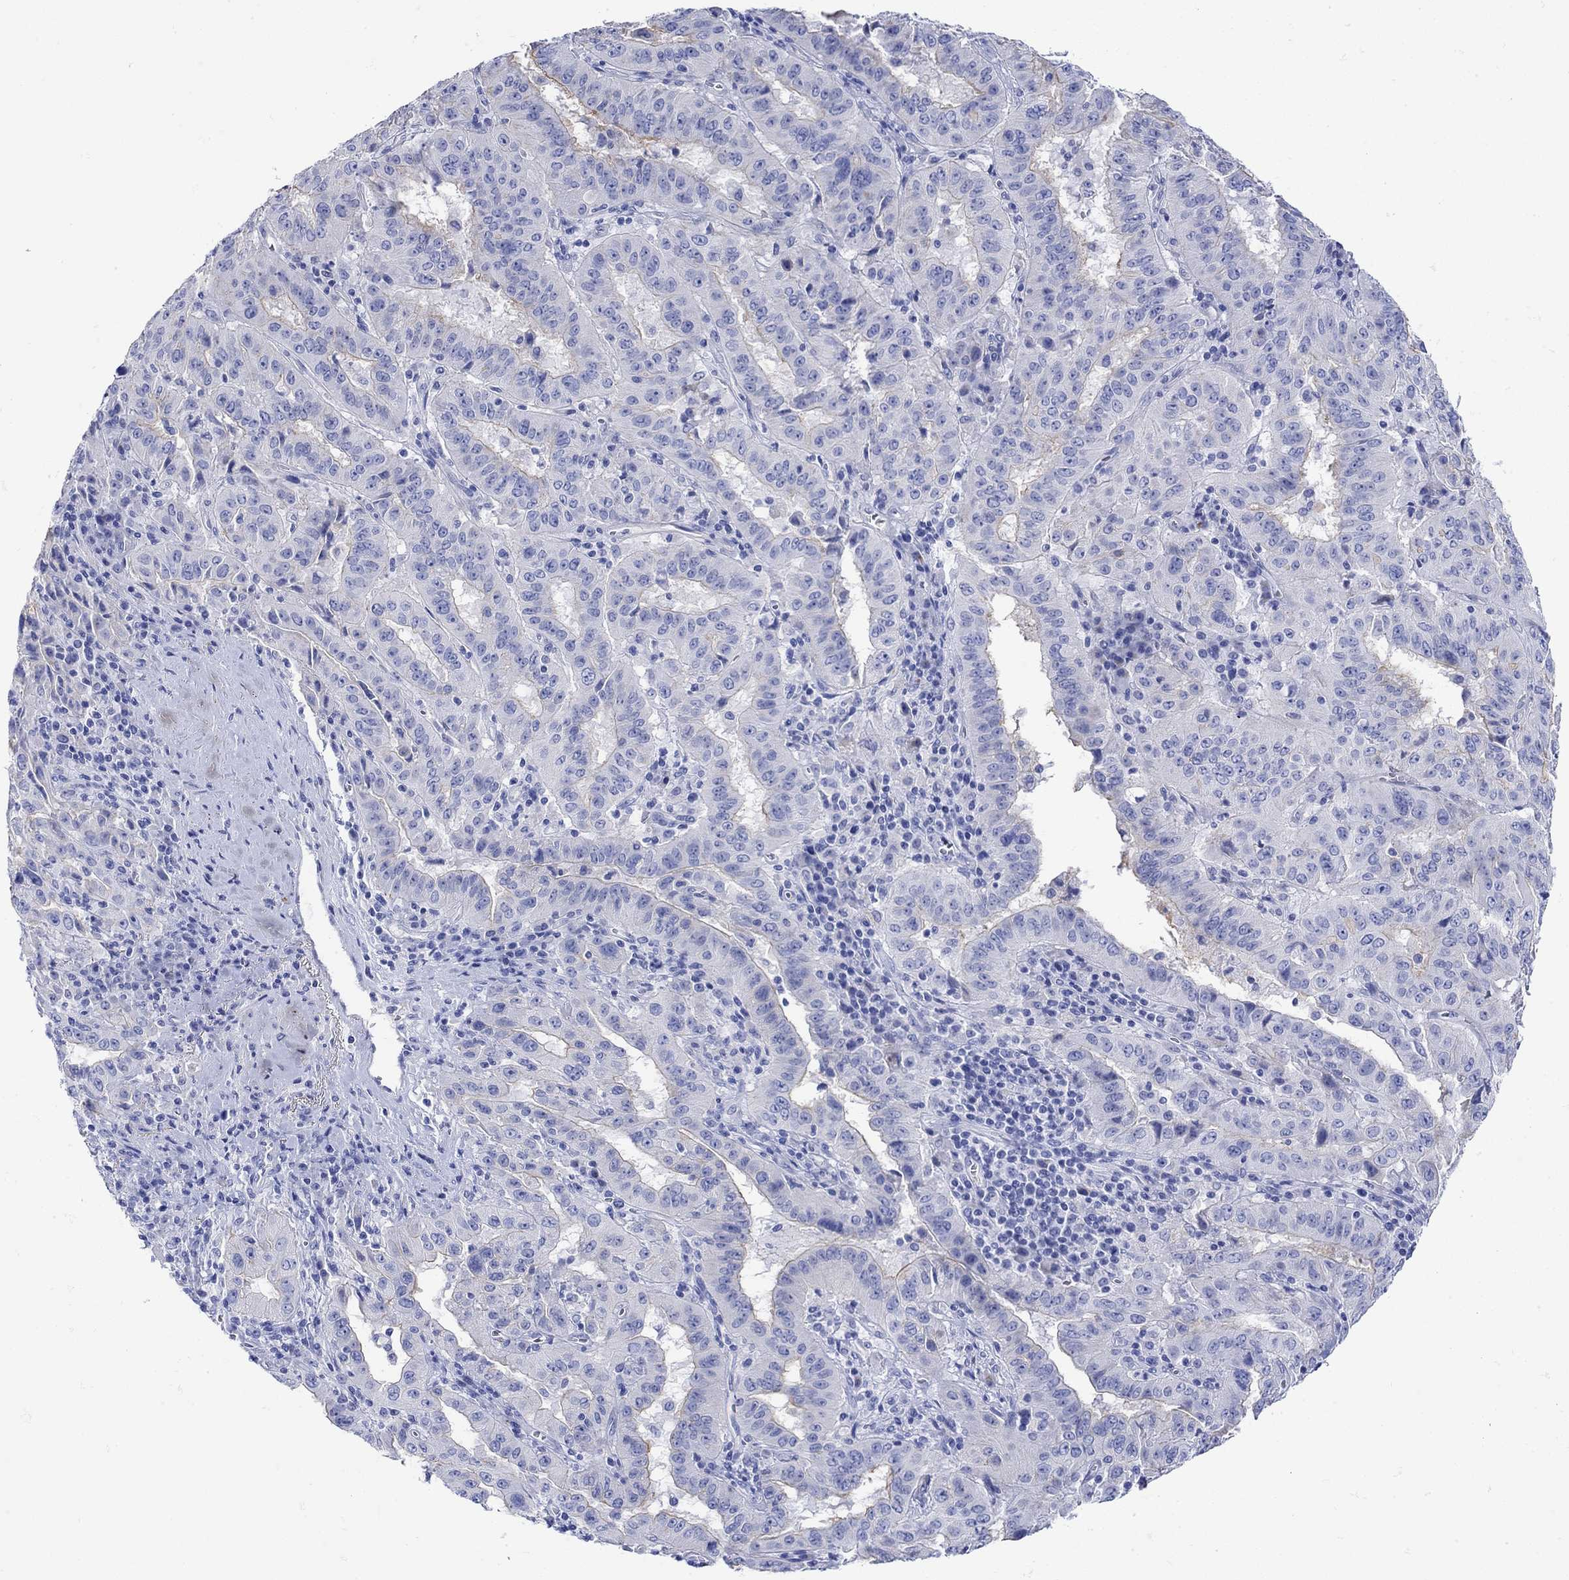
{"staining": {"intensity": "negative", "quantity": "none", "location": "none"}, "tissue": "pancreatic cancer", "cell_type": "Tumor cells", "image_type": "cancer", "snomed": [{"axis": "morphology", "description": "Adenocarcinoma, NOS"}, {"axis": "topography", "description": "Pancreas"}], "caption": "Immunohistochemistry of pancreatic cancer shows no staining in tumor cells. (Stains: DAB immunohistochemistry (IHC) with hematoxylin counter stain, Microscopy: brightfield microscopy at high magnification).", "gene": "ANKMY1", "patient": {"sex": "male", "age": 63}}